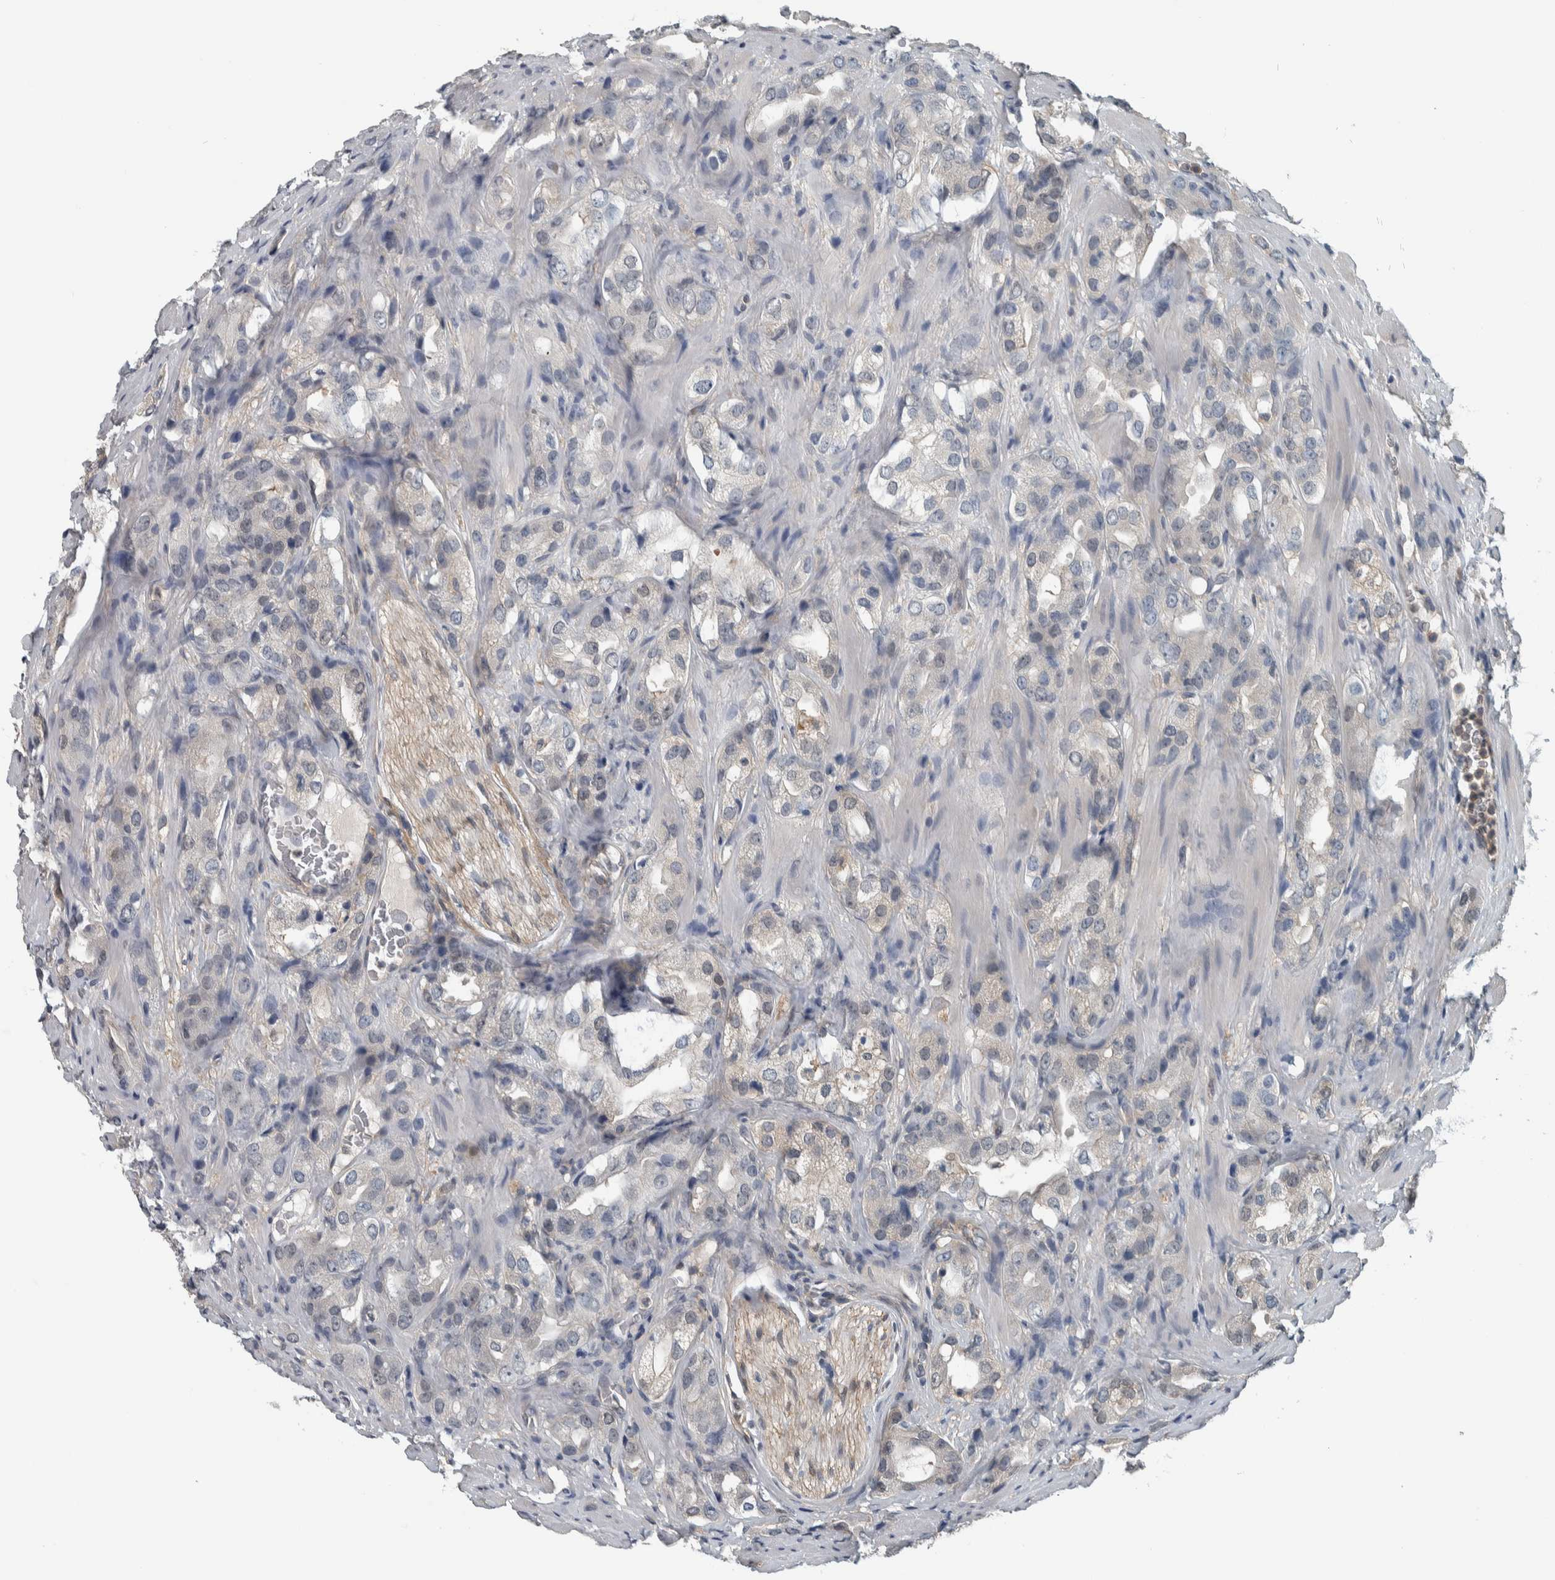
{"staining": {"intensity": "negative", "quantity": "none", "location": "none"}, "tissue": "prostate cancer", "cell_type": "Tumor cells", "image_type": "cancer", "snomed": [{"axis": "morphology", "description": "Adenocarcinoma, High grade"}, {"axis": "topography", "description": "Prostate"}], "caption": "The image exhibits no staining of tumor cells in prostate adenocarcinoma (high-grade).", "gene": "ALAD", "patient": {"sex": "male", "age": 63}}